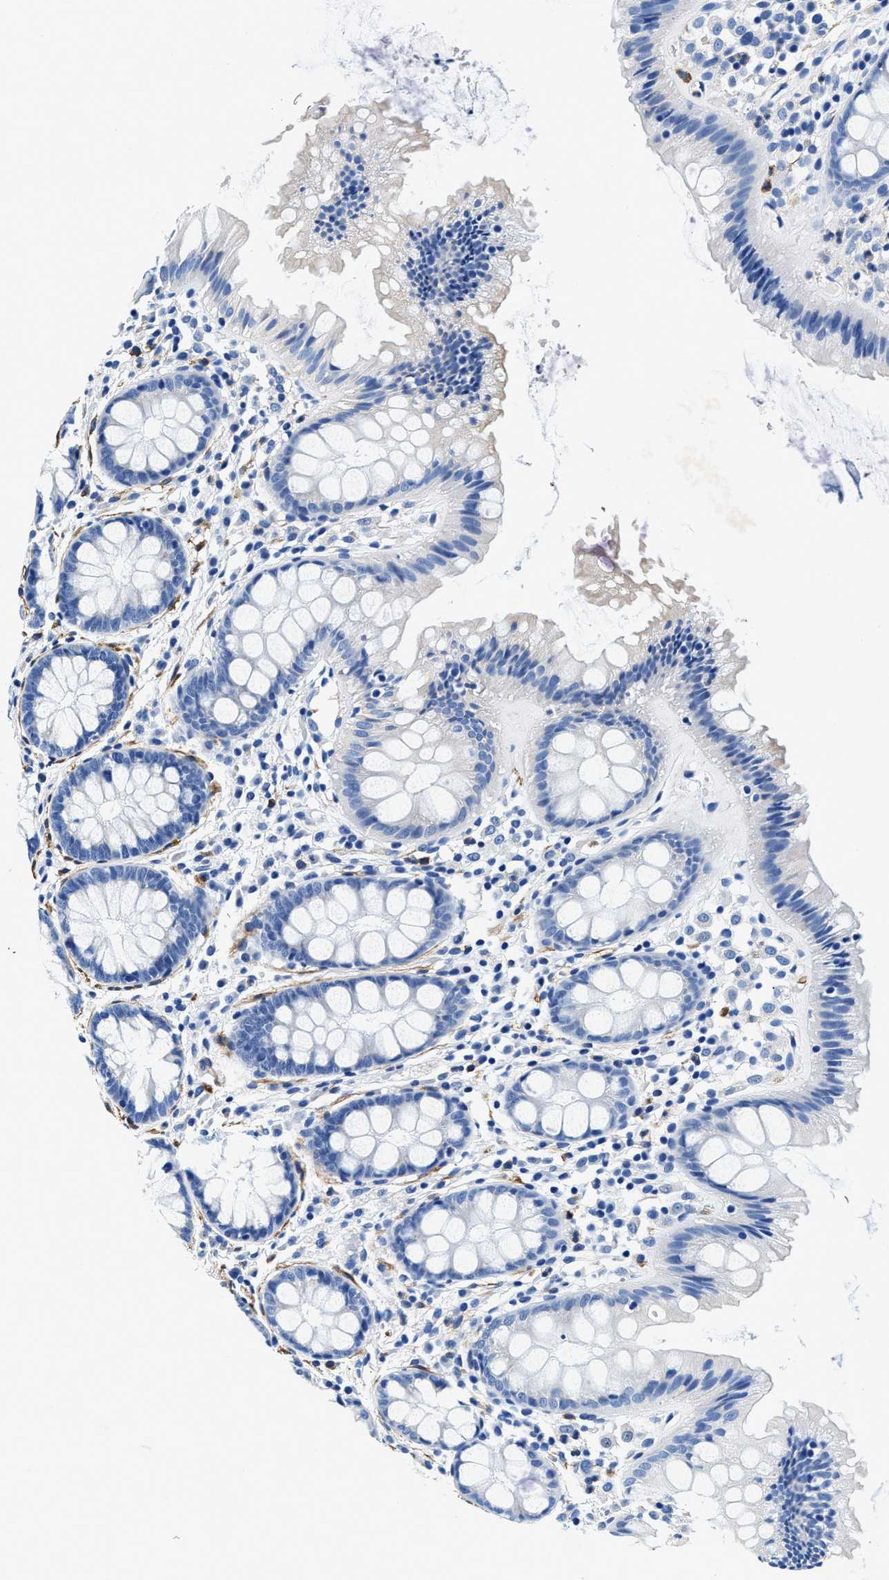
{"staining": {"intensity": "negative", "quantity": "none", "location": "none"}, "tissue": "colon", "cell_type": "Endothelial cells", "image_type": "normal", "snomed": [{"axis": "morphology", "description": "Normal tissue, NOS"}, {"axis": "topography", "description": "Colon"}], "caption": "A high-resolution histopathology image shows immunohistochemistry (IHC) staining of unremarkable colon, which demonstrates no significant staining in endothelial cells.", "gene": "TEX261", "patient": {"sex": "female", "age": 56}}